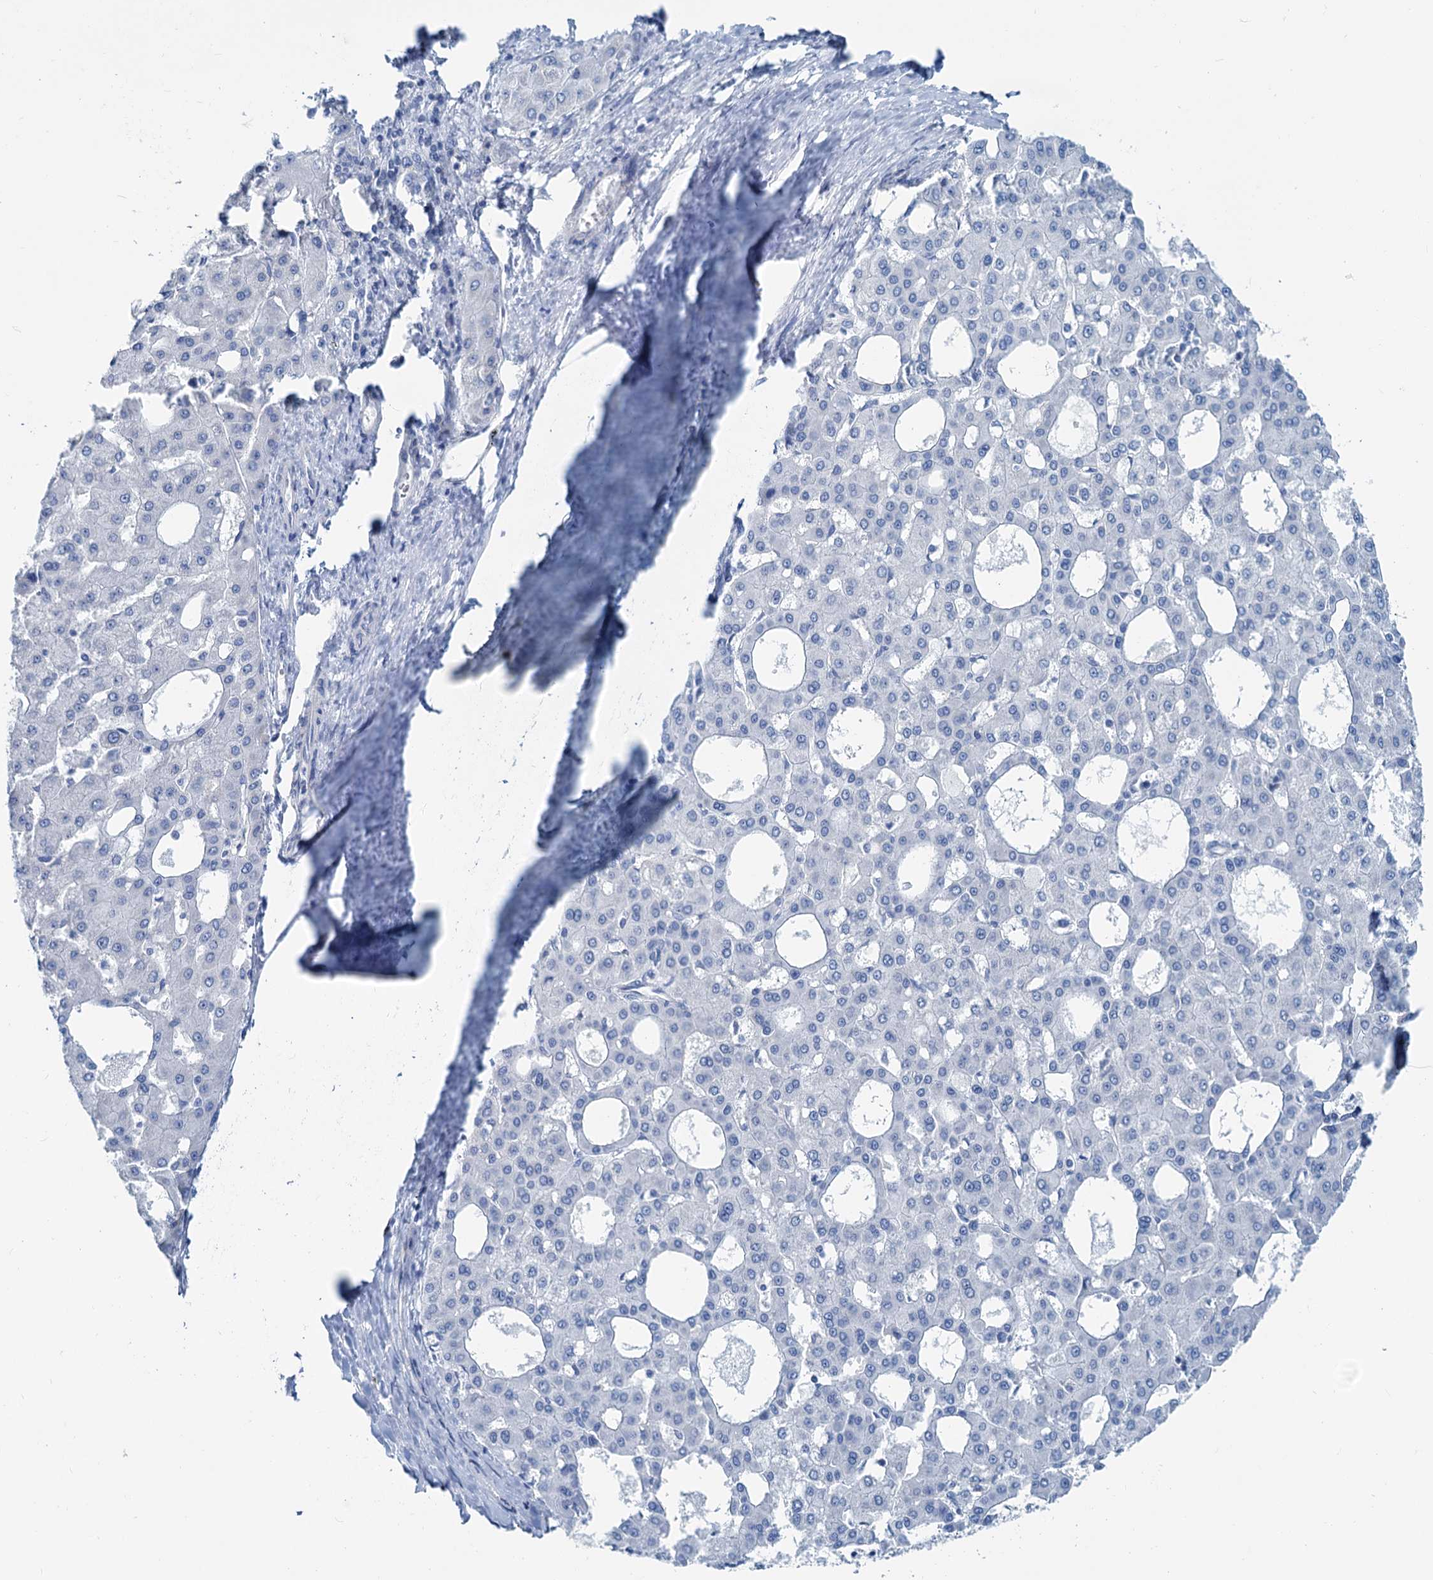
{"staining": {"intensity": "negative", "quantity": "none", "location": "none"}, "tissue": "liver cancer", "cell_type": "Tumor cells", "image_type": "cancer", "snomed": [{"axis": "morphology", "description": "Carcinoma, Hepatocellular, NOS"}, {"axis": "topography", "description": "Liver"}], "caption": "This is an immunohistochemistry (IHC) histopathology image of liver hepatocellular carcinoma. There is no expression in tumor cells.", "gene": "SLC1A3", "patient": {"sex": "male", "age": 47}}